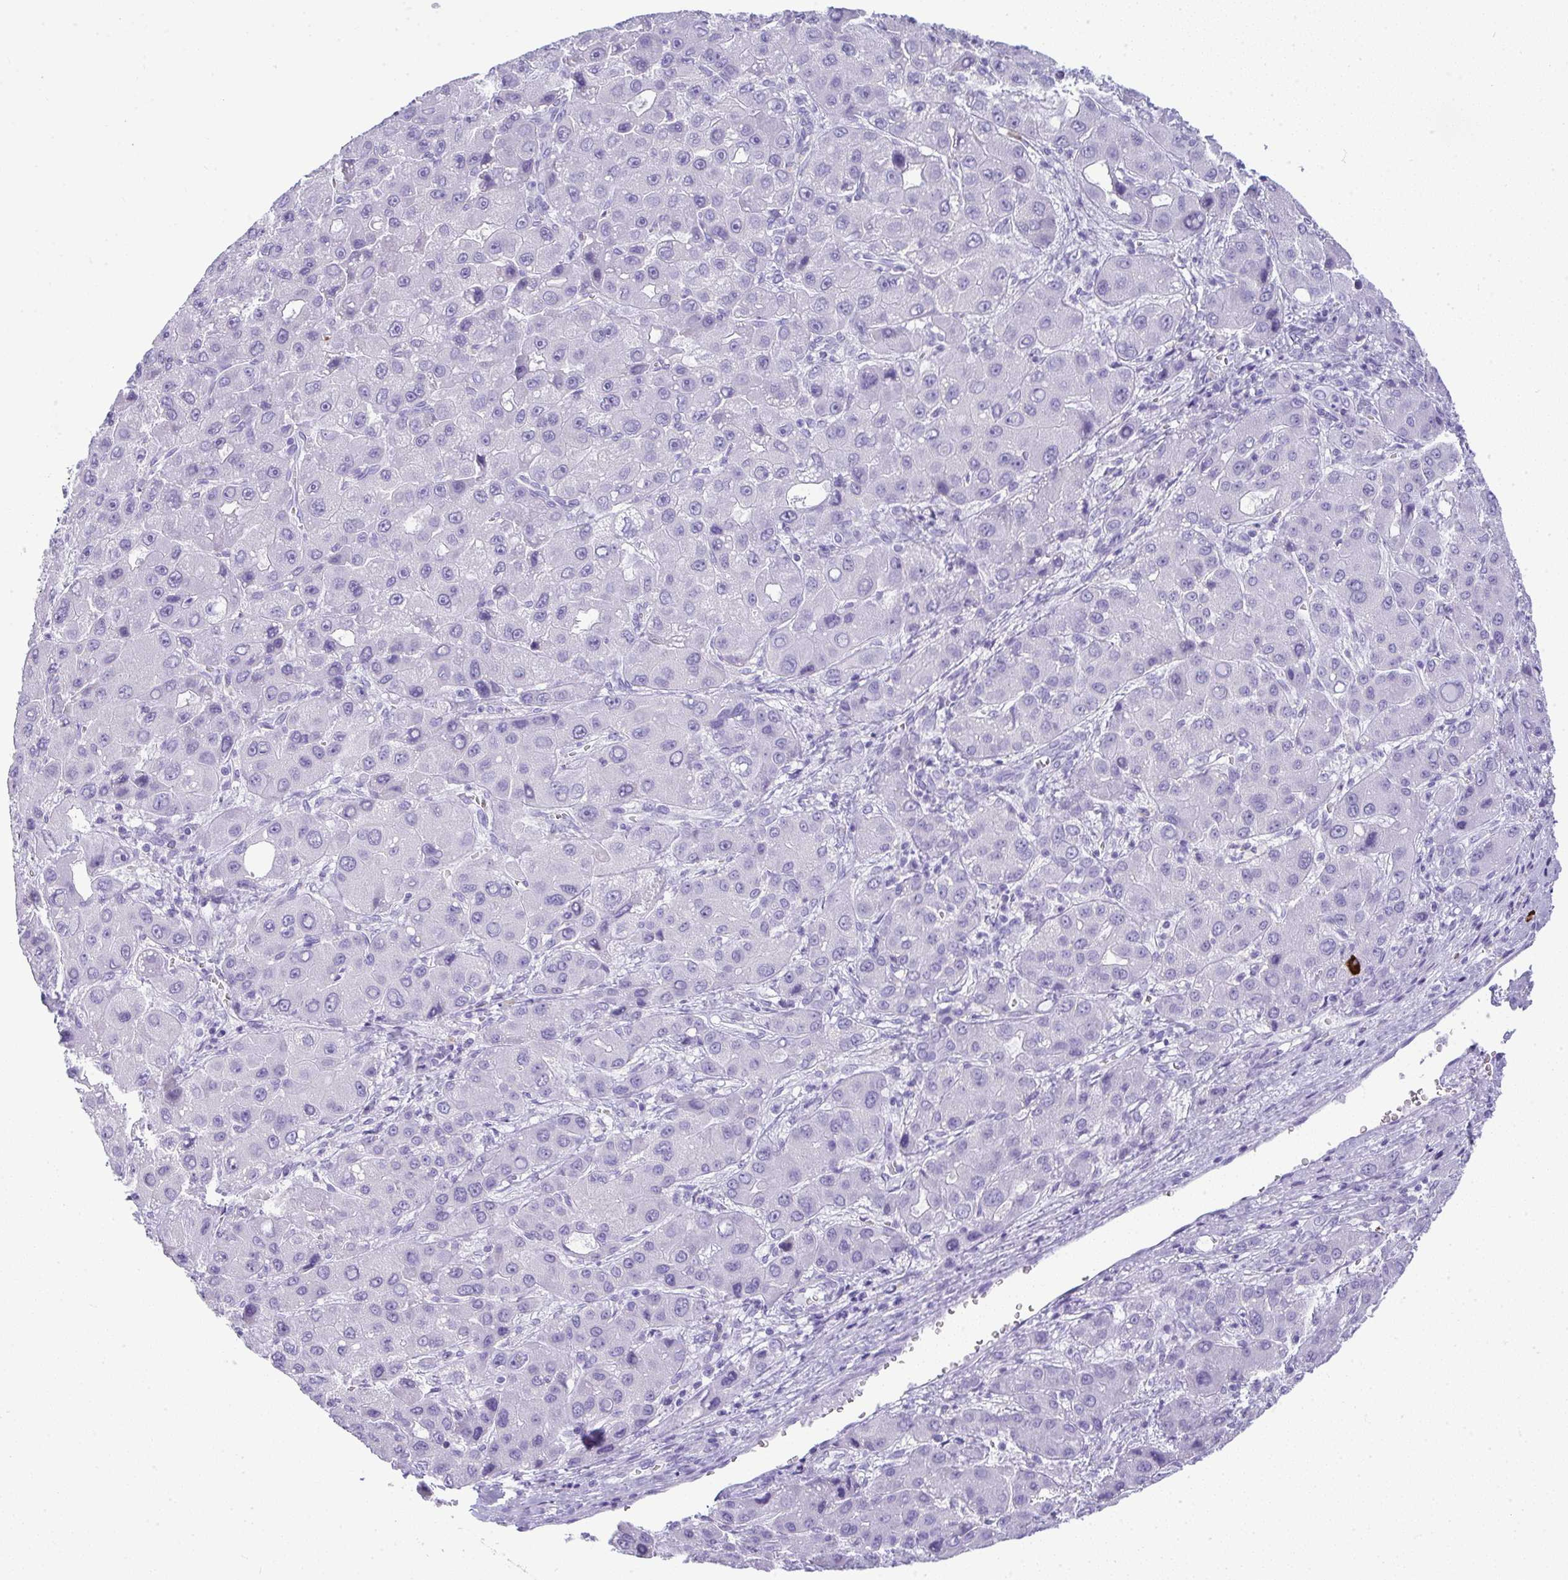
{"staining": {"intensity": "negative", "quantity": "none", "location": "none"}, "tissue": "liver cancer", "cell_type": "Tumor cells", "image_type": "cancer", "snomed": [{"axis": "morphology", "description": "Carcinoma, Hepatocellular, NOS"}, {"axis": "topography", "description": "Liver"}], "caption": "Tumor cells are negative for protein expression in human liver cancer (hepatocellular carcinoma).", "gene": "CDADC1", "patient": {"sex": "male", "age": 55}}